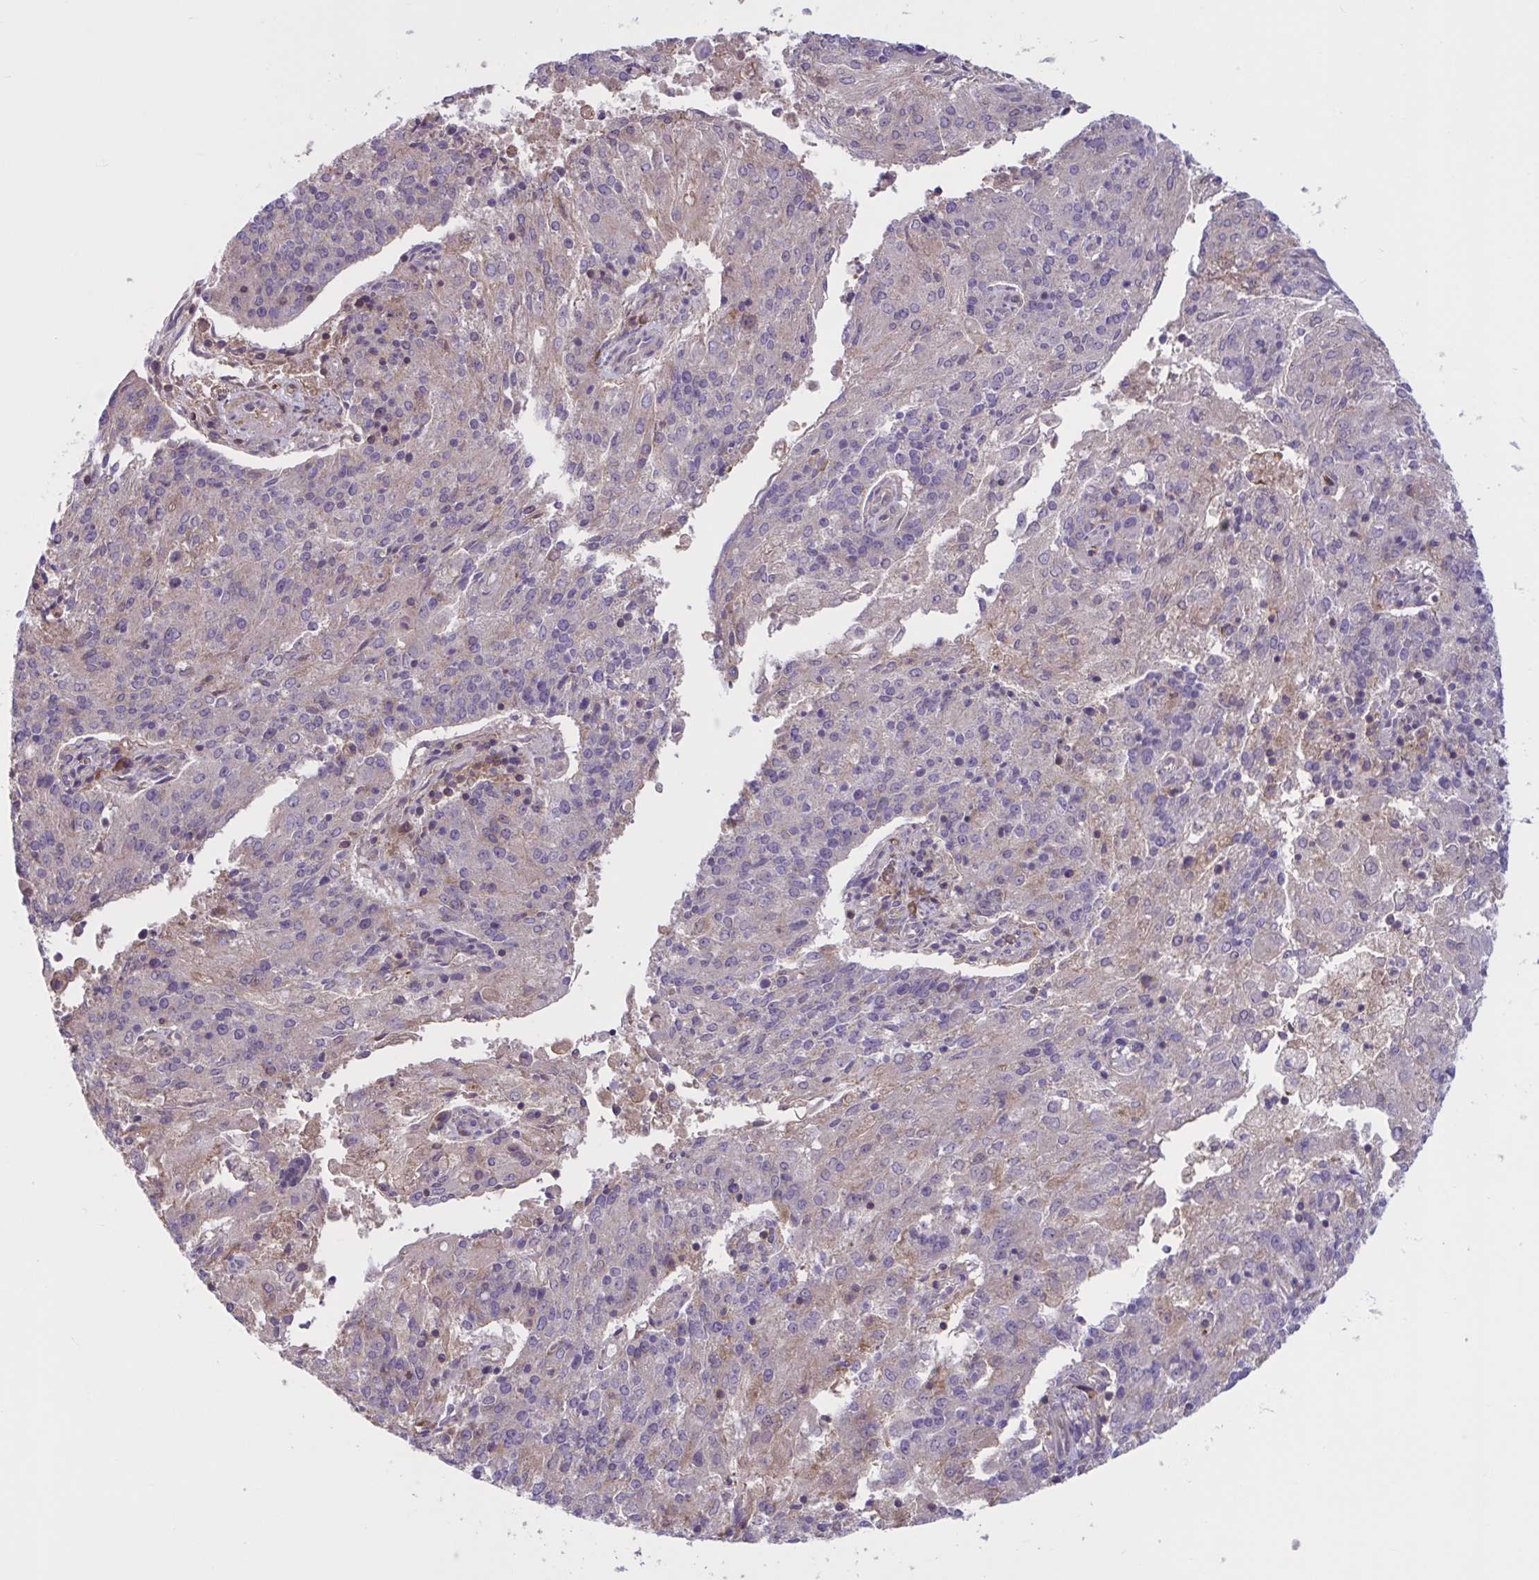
{"staining": {"intensity": "negative", "quantity": "none", "location": "none"}, "tissue": "endometrial cancer", "cell_type": "Tumor cells", "image_type": "cancer", "snomed": [{"axis": "morphology", "description": "Adenocarcinoma, NOS"}, {"axis": "topography", "description": "Endometrium"}], "caption": "Tumor cells are negative for brown protein staining in endometrial adenocarcinoma. (Brightfield microscopy of DAB (3,3'-diaminobenzidine) immunohistochemistry at high magnification).", "gene": "WNT9B", "patient": {"sex": "female", "age": 82}}